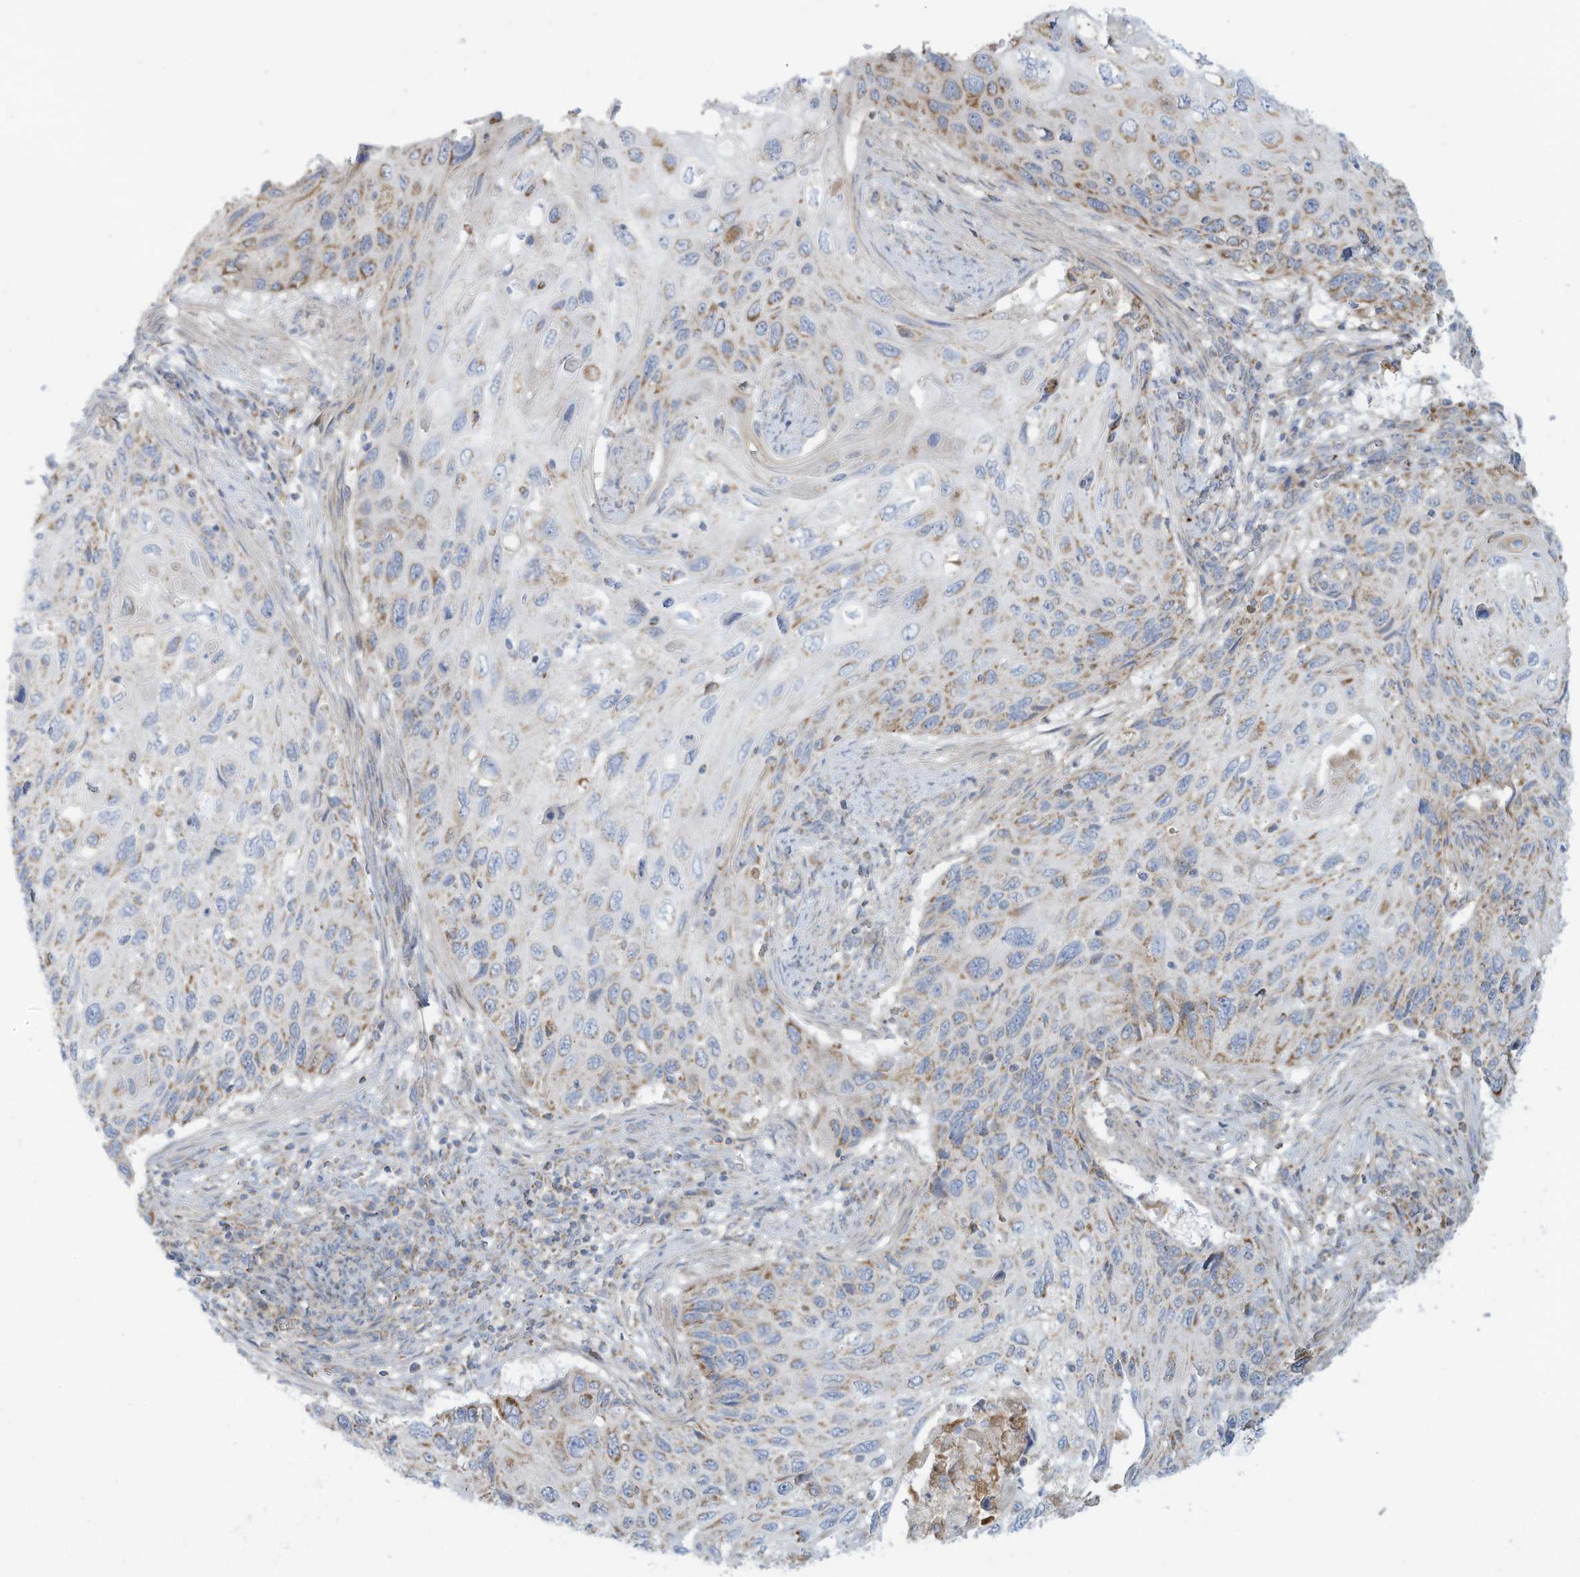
{"staining": {"intensity": "moderate", "quantity": "<25%", "location": "cytoplasmic/membranous"}, "tissue": "cervical cancer", "cell_type": "Tumor cells", "image_type": "cancer", "snomed": [{"axis": "morphology", "description": "Squamous cell carcinoma, NOS"}, {"axis": "topography", "description": "Cervix"}], "caption": "Cervical cancer was stained to show a protein in brown. There is low levels of moderate cytoplasmic/membranous expression in about <25% of tumor cells.", "gene": "NLN", "patient": {"sex": "female", "age": 70}}